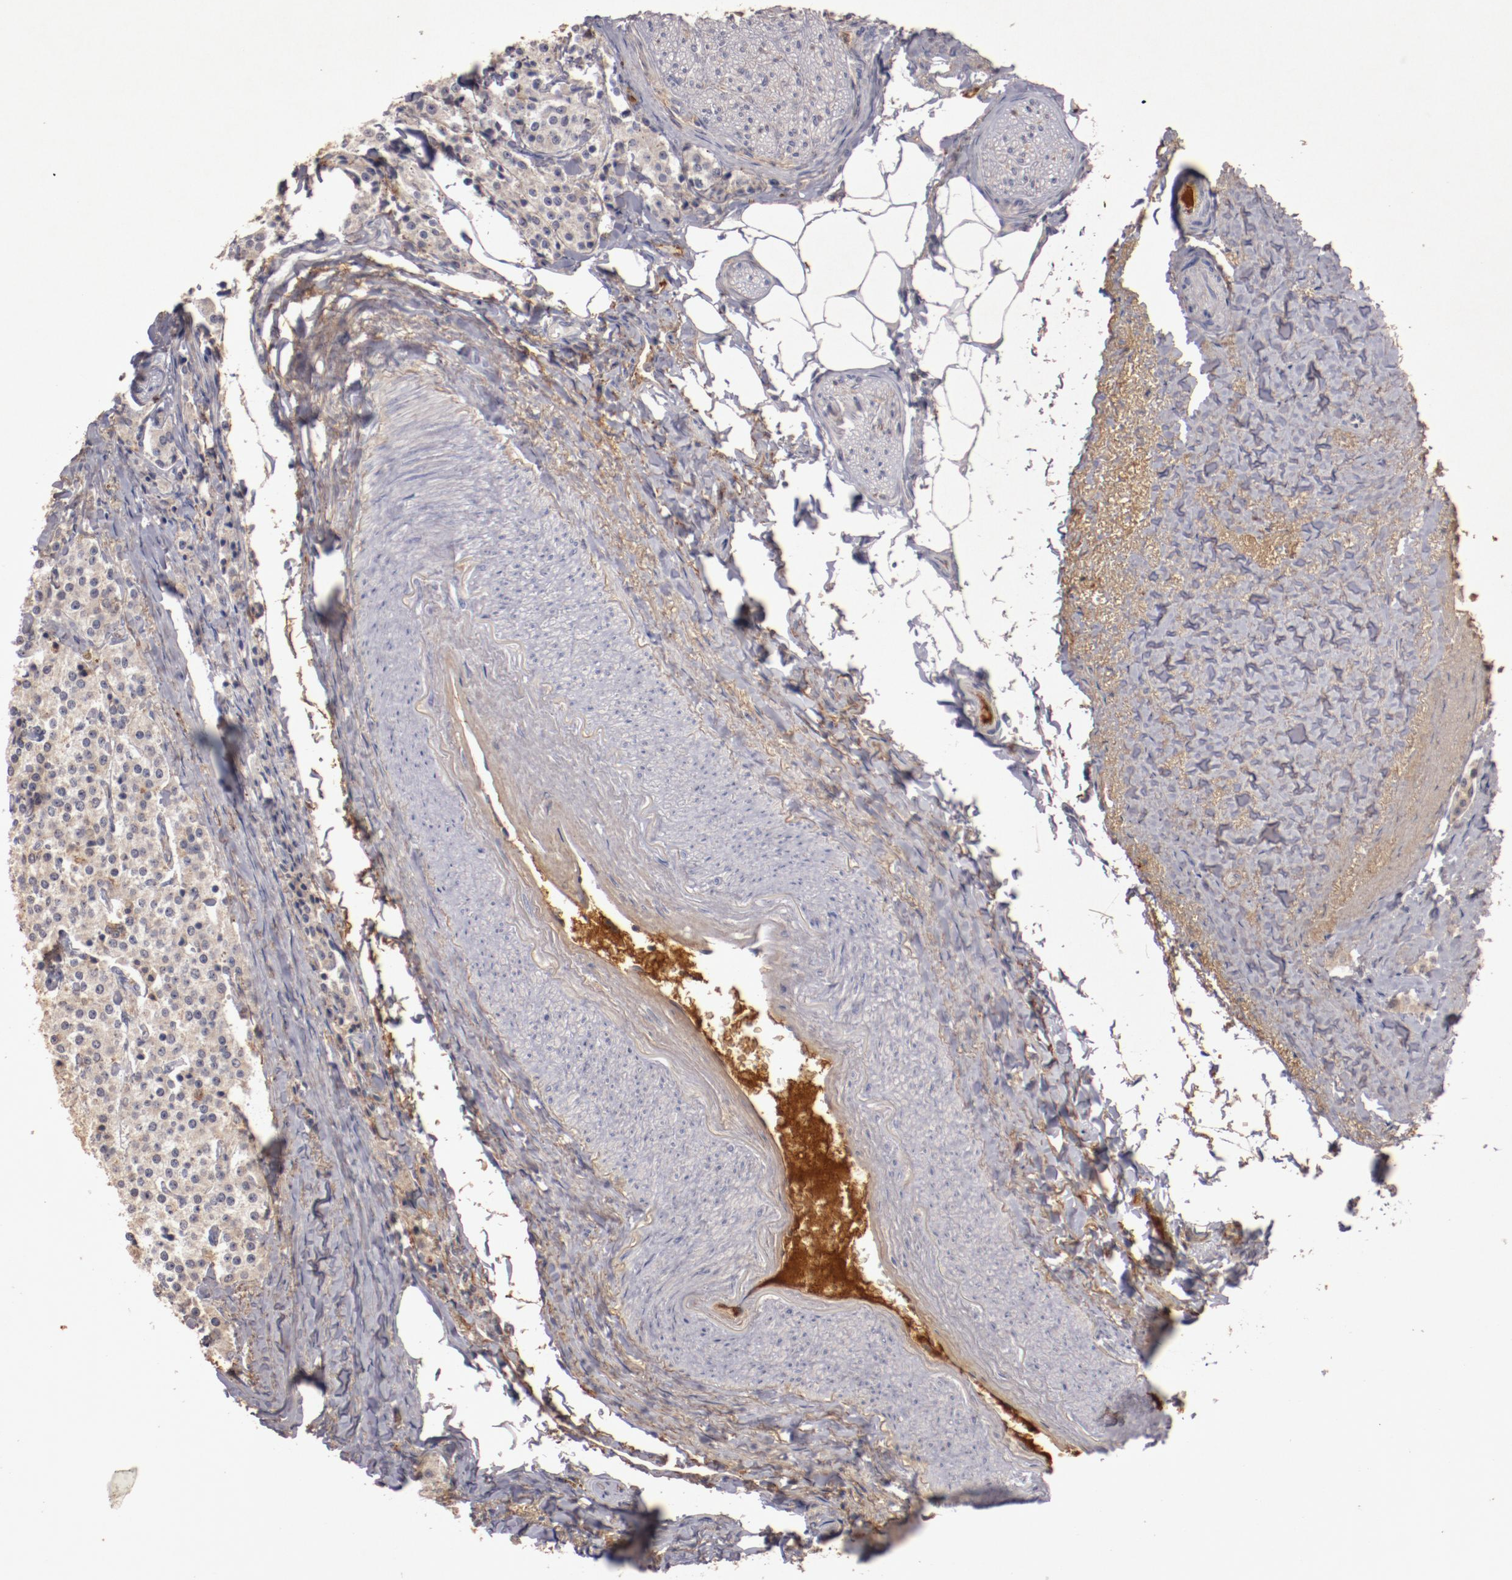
{"staining": {"intensity": "negative", "quantity": "none", "location": "none"}, "tissue": "carcinoid", "cell_type": "Tumor cells", "image_type": "cancer", "snomed": [{"axis": "morphology", "description": "Carcinoid, malignant, NOS"}, {"axis": "topography", "description": "Colon"}], "caption": "Image shows no significant protein expression in tumor cells of carcinoid. (DAB (3,3'-diaminobenzidine) immunohistochemistry (IHC) visualized using brightfield microscopy, high magnification).", "gene": "MBL2", "patient": {"sex": "female", "age": 61}}